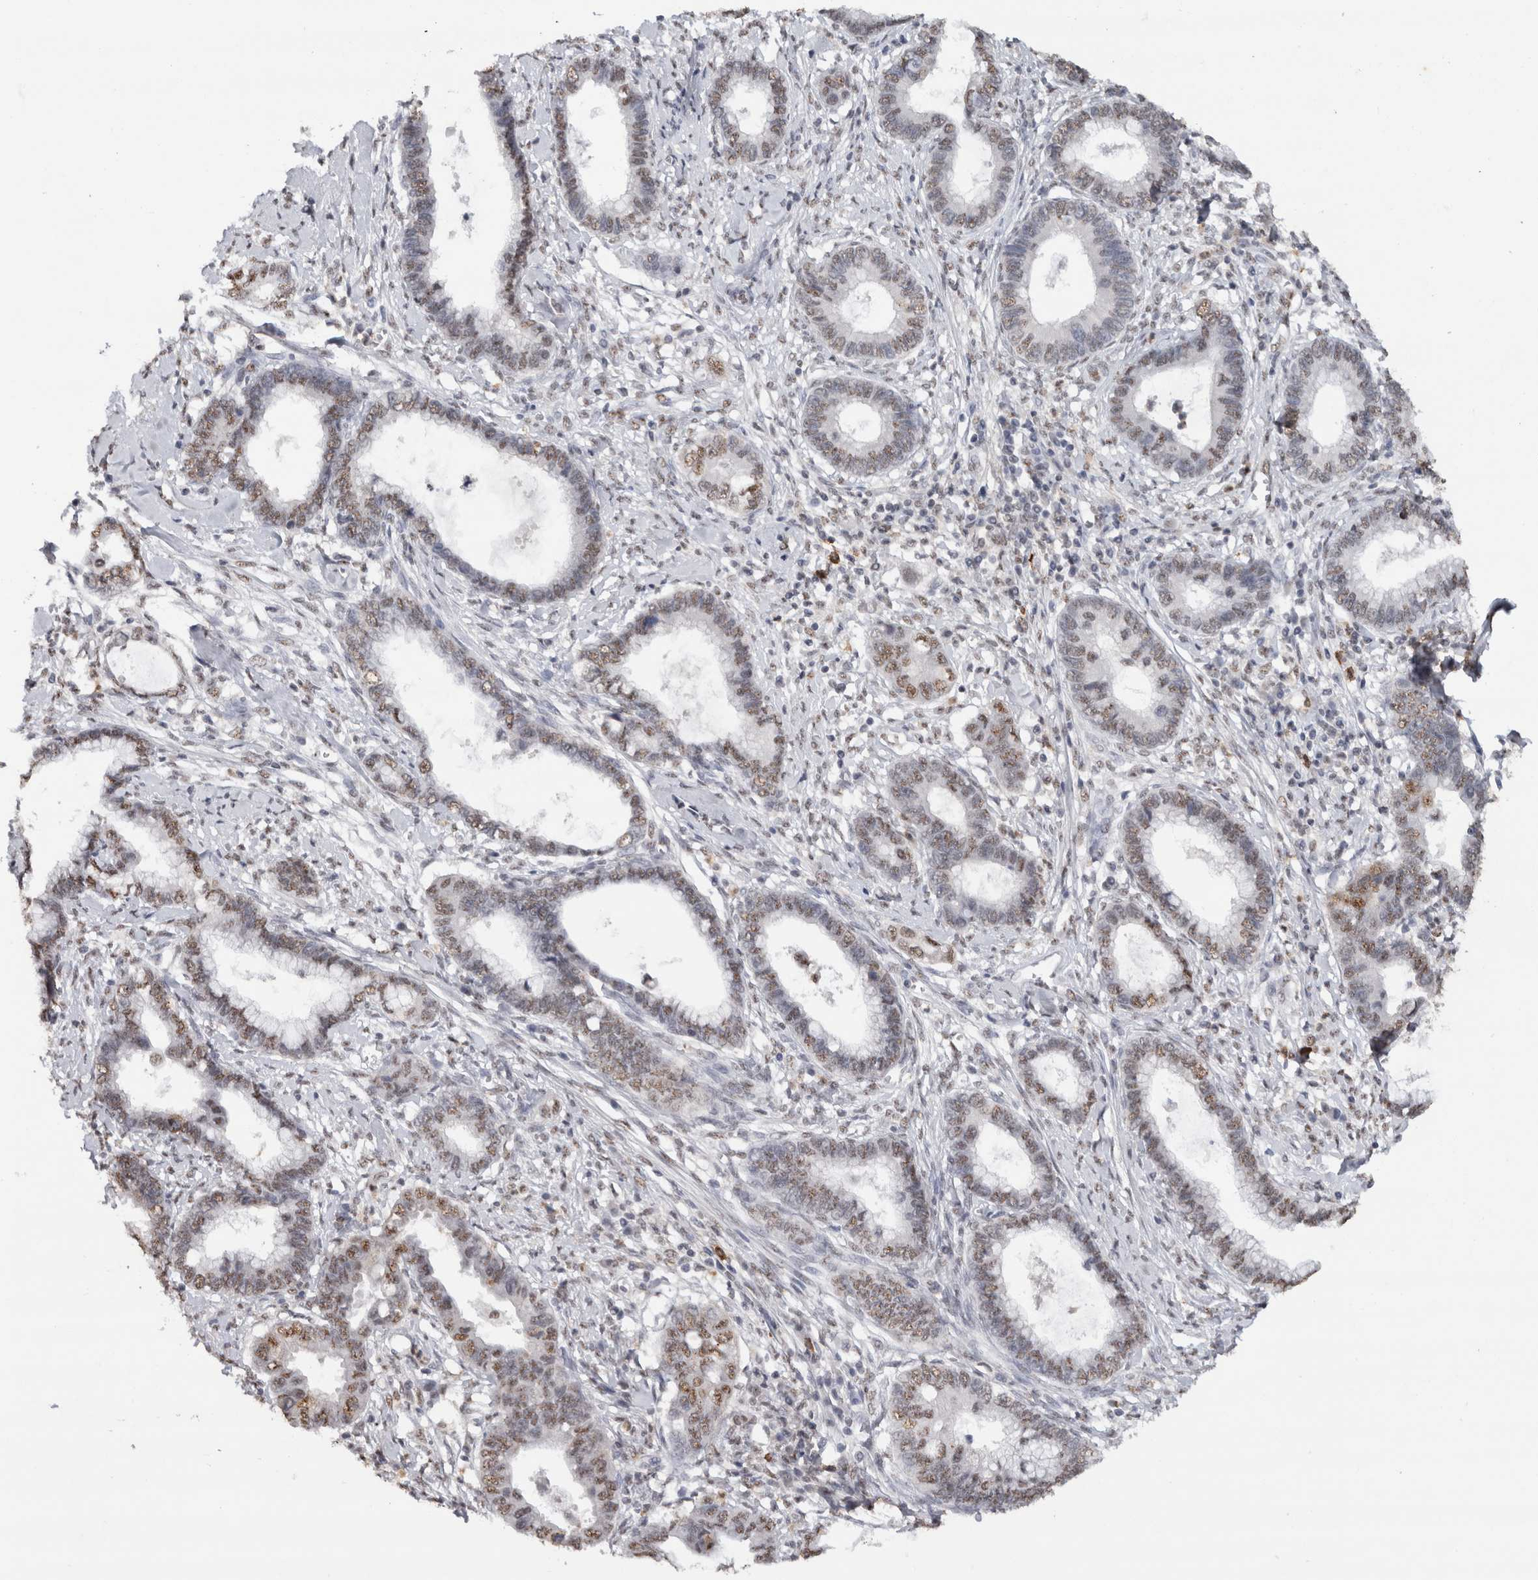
{"staining": {"intensity": "weak", "quantity": "25%-75%", "location": "nuclear"}, "tissue": "cervical cancer", "cell_type": "Tumor cells", "image_type": "cancer", "snomed": [{"axis": "morphology", "description": "Adenocarcinoma, NOS"}, {"axis": "topography", "description": "Cervix"}], "caption": "Tumor cells display low levels of weak nuclear expression in approximately 25%-75% of cells in adenocarcinoma (cervical).", "gene": "RPS6KA2", "patient": {"sex": "female", "age": 44}}